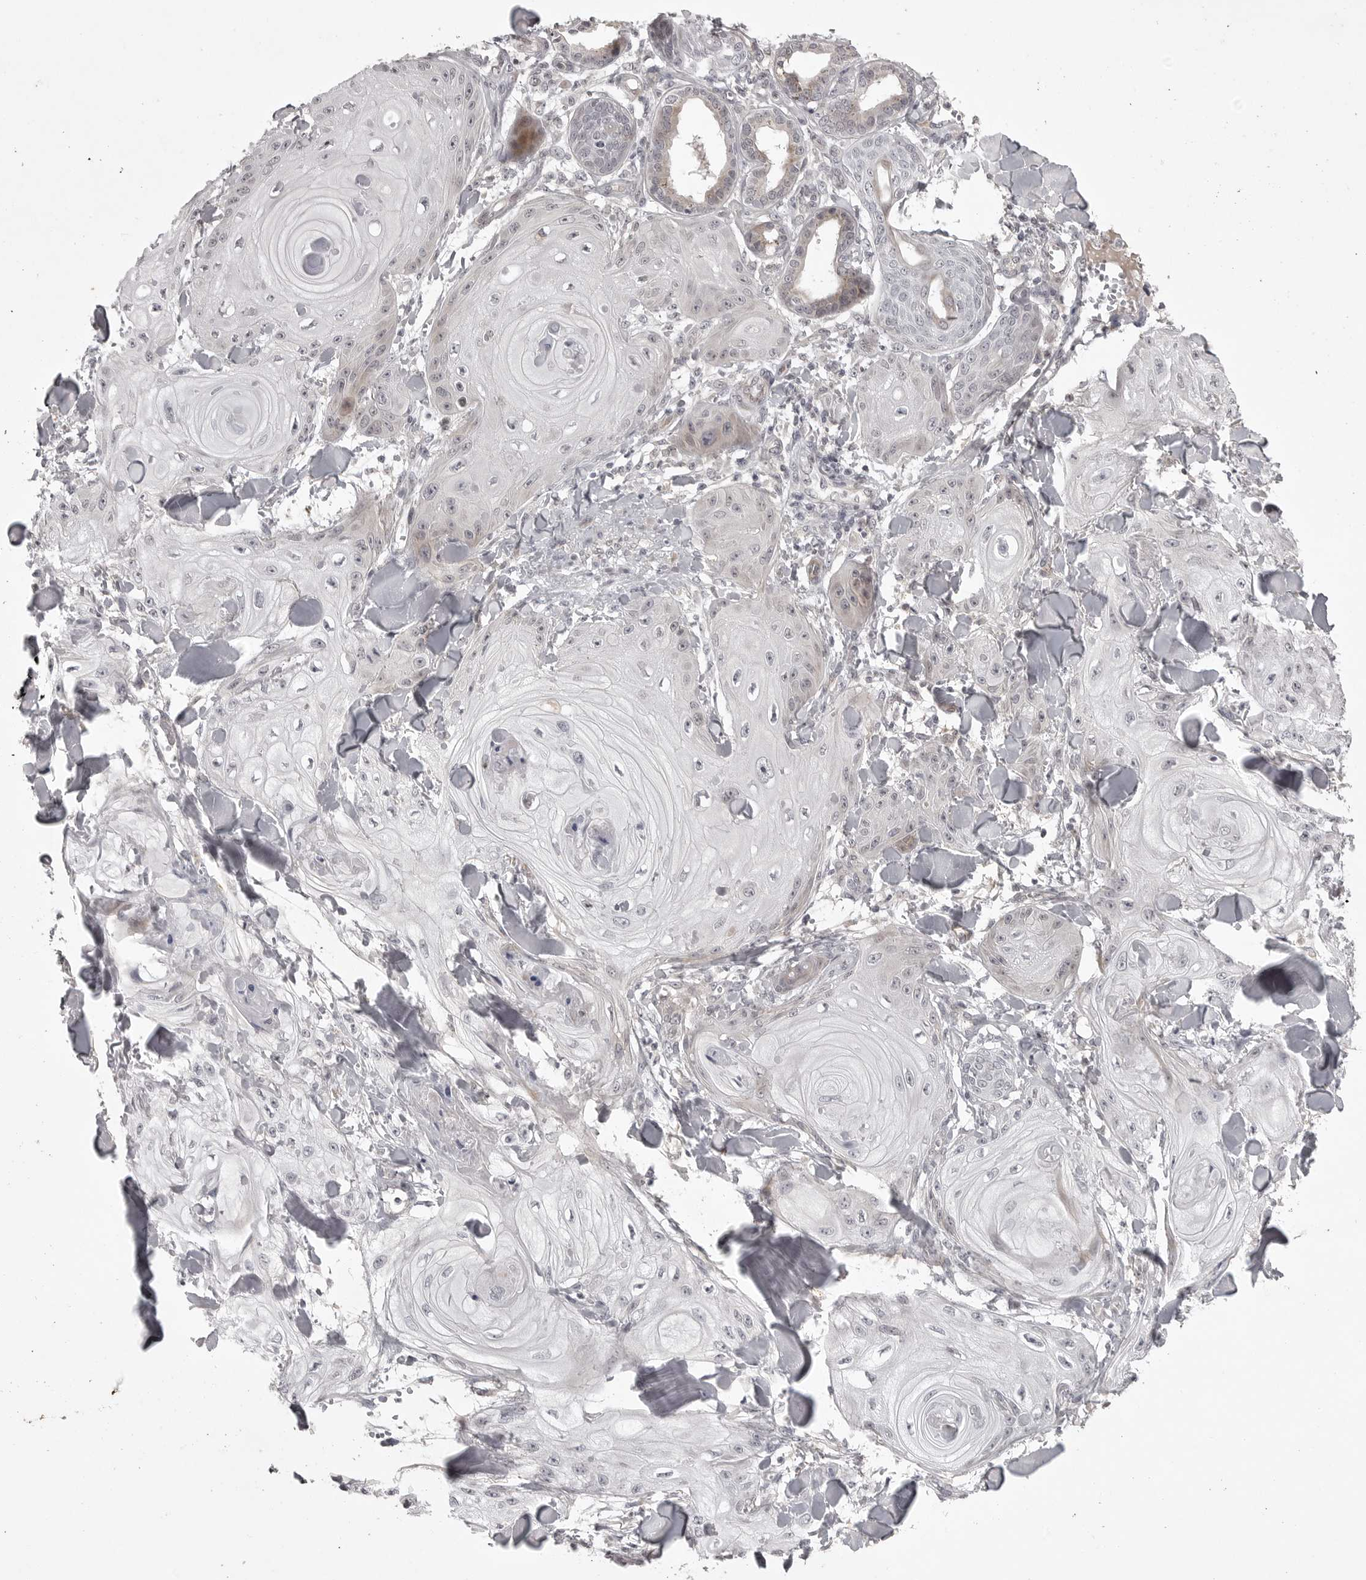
{"staining": {"intensity": "negative", "quantity": "none", "location": "none"}, "tissue": "skin cancer", "cell_type": "Tumor cells", "image_type": "cancer", "snomed": [{"axis": "morphology", "description": "Squamous cell carcinoma, NOS"}, {"axis": "topography", "description": "Skin"}], "caption": "Immunohistochemistry micrograph of skin cancer stained for a protein (brown), which displays no positivity in tumor cells.", "gene": "CD300LD", "patient": {"sex": "male", "age": 74}}